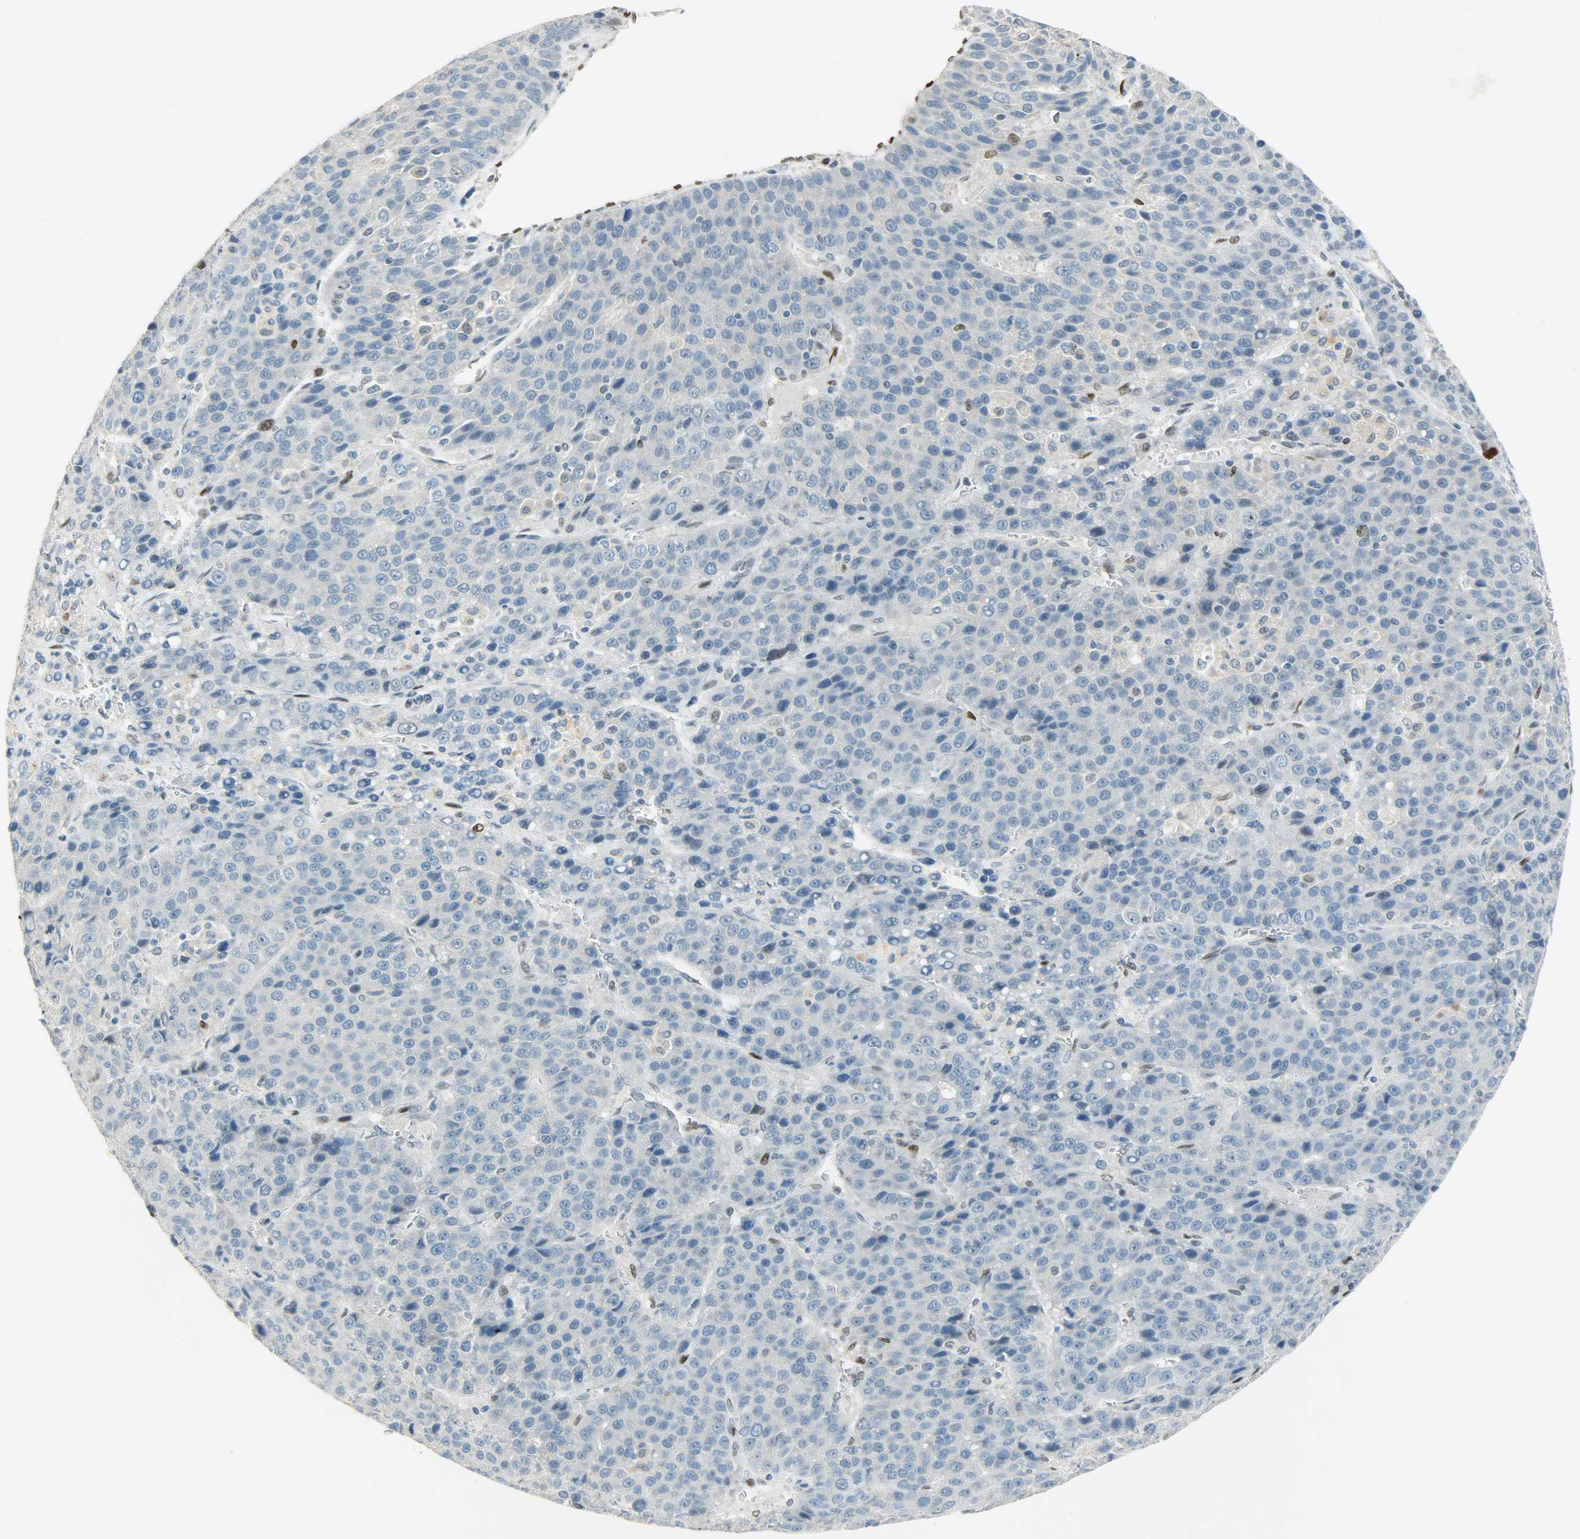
{"staining": {"intensity": "negative", "quantity": "none", "location": "none"}, "tissue": "liver cancer", "cell_type": "Tumor cells", "image_type": "cancer", "snomed": [{"axis": "morphology", "description": "Carcinoma, Hepatocellular, NOS"}, {"axis": "topography", "description": "Liver"}], "caption": "This is a micrograph of immunohistochemistry staining of liver cancer, which shows no positivity in tumor cells.", "gene": "JUNB", "patient": {"sex": "female", "age": 53}}